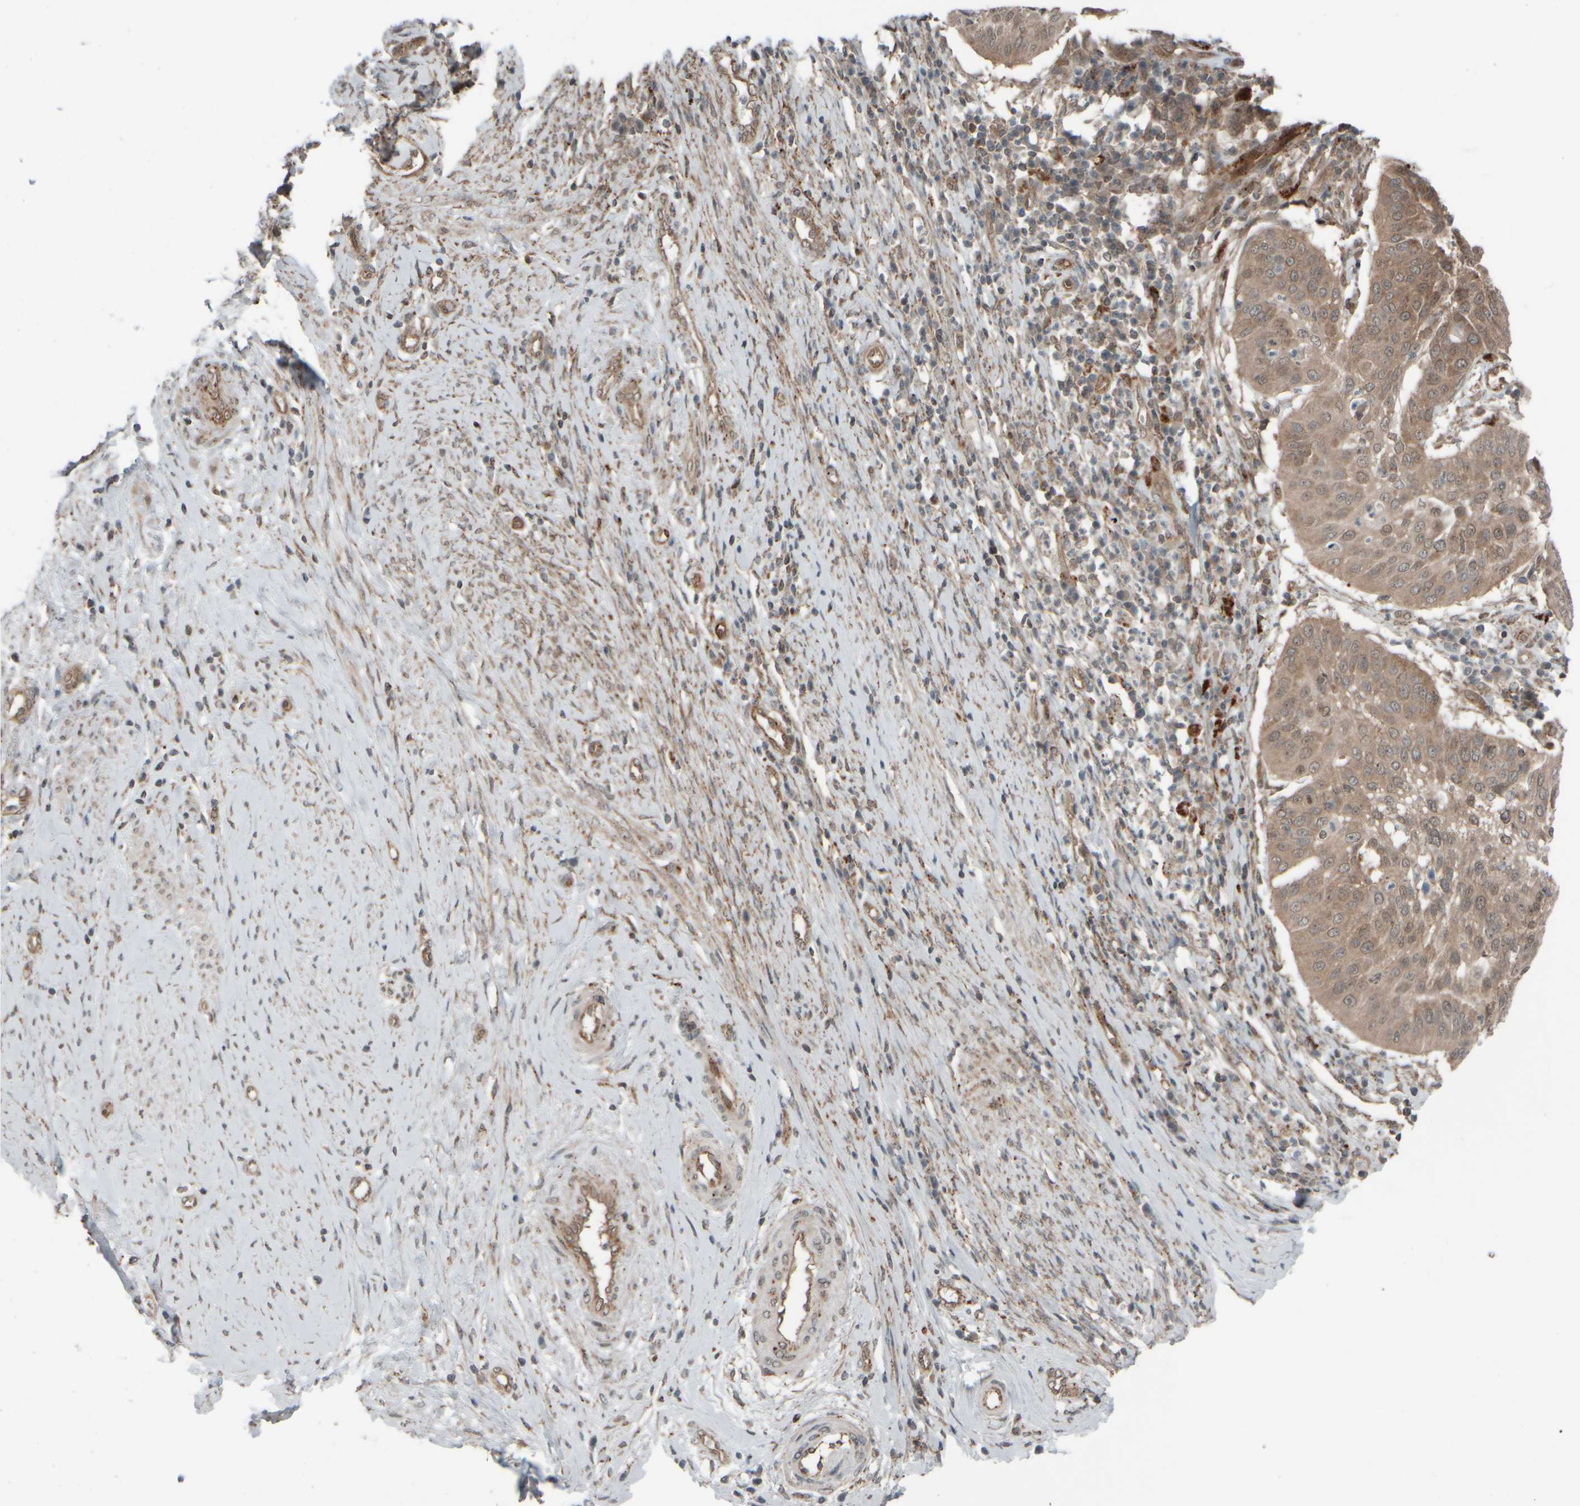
{"staining": {"intensity": "weak", "quantity": ">75%", "location": "cytoplasmic/membranous"}, "tissue": "cervical cancer", "cell_type": "Tumor cells", "image_type": "cancer", "snomed": [{"axis": "morphology", "description": "Normal tissue, NOS"}, {"axis": "morphology", "description": "Squamous cell carcinoma, NOS"}, {"axis": "topography", "description": "Cervix"}], "caption": "Human cervical squamous cell carcinoma stained with a protein marker displays weak staining in tumor cells.", "gene": "GIGYF1", "patient": {"sex": "female", "age": 39}}